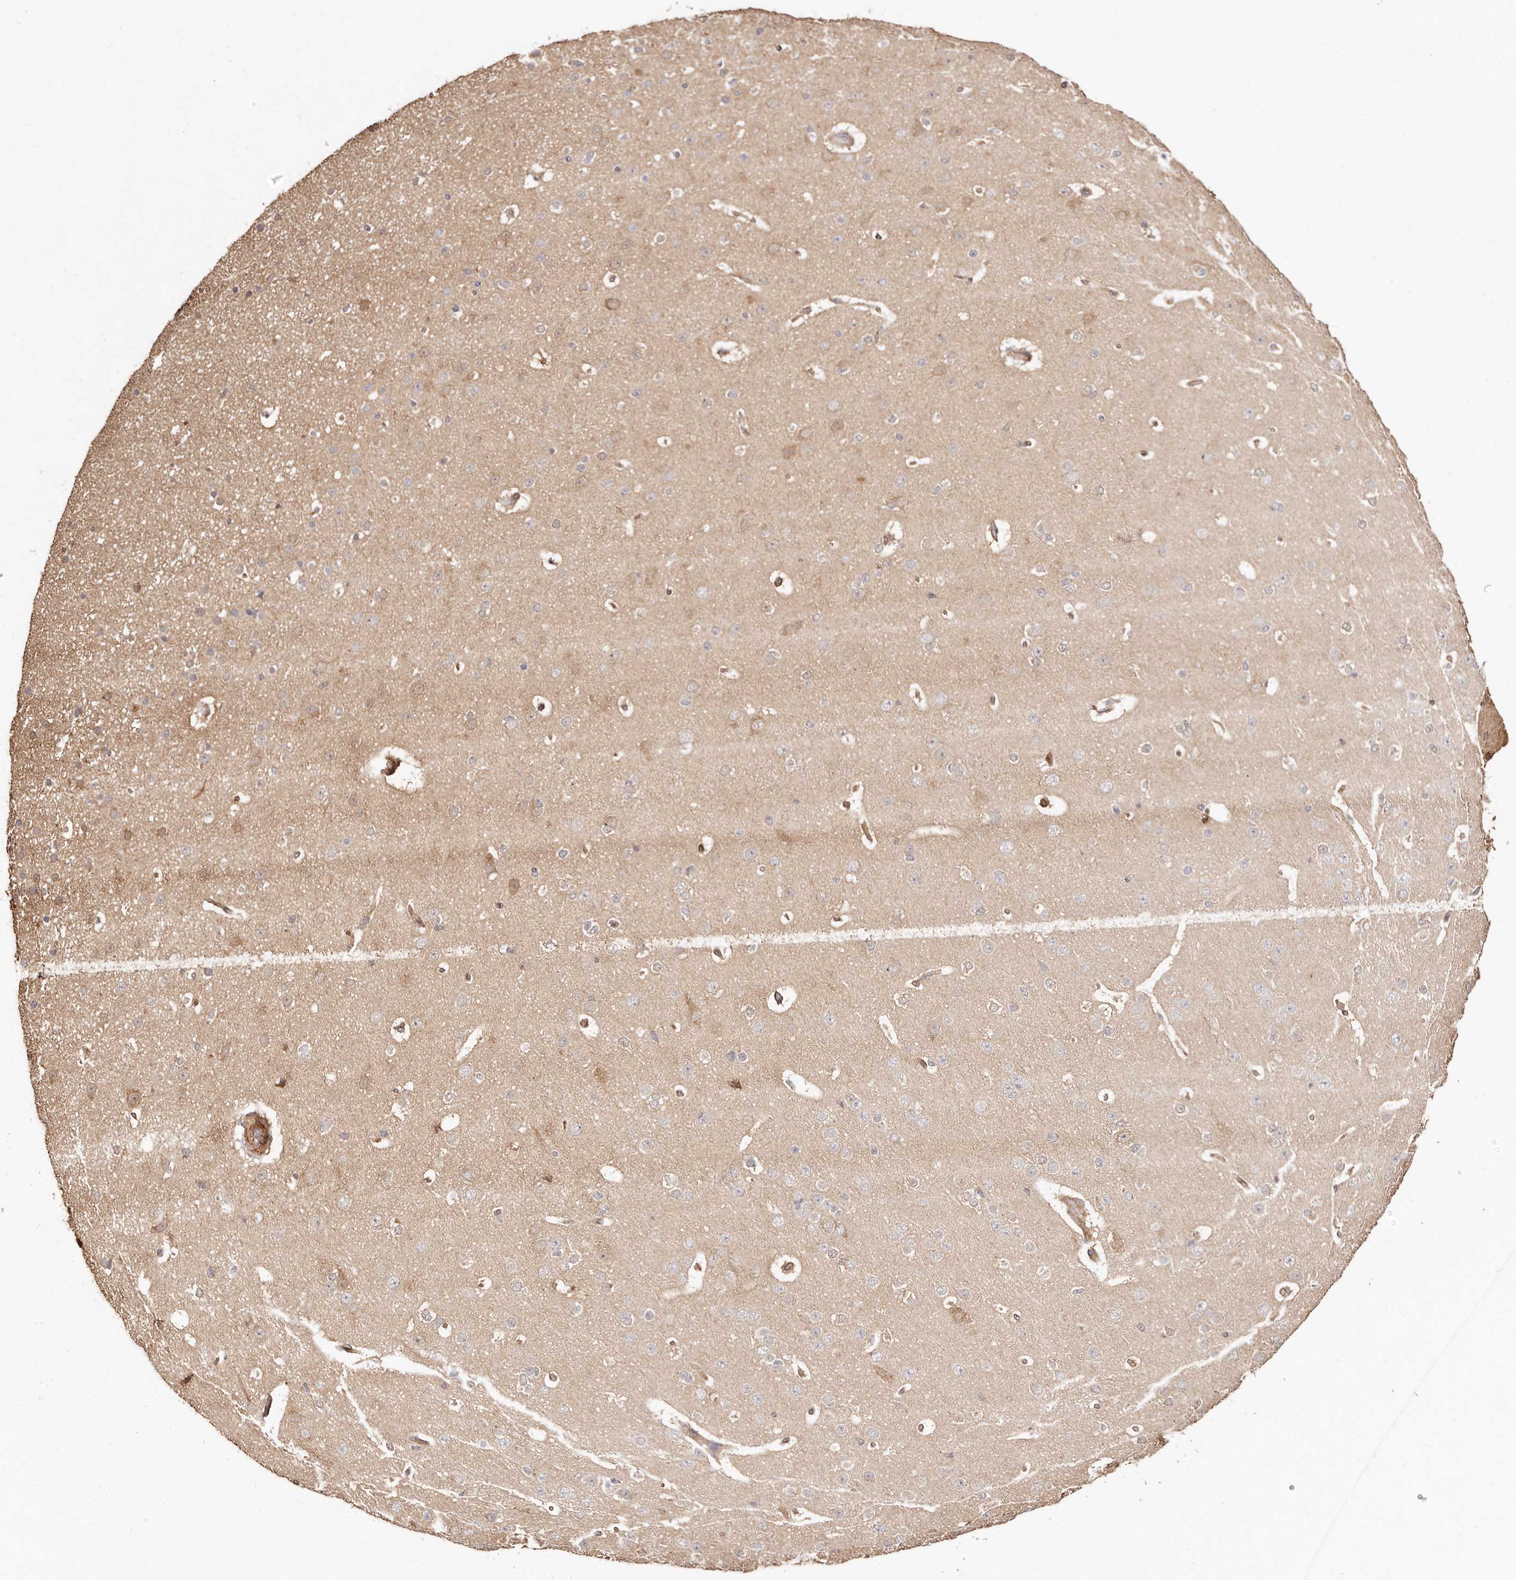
{"staining": {"intensity": "weak", "quantity": ">75%", "location": "cytoplasmic/membranous"}, "tissue": "cerebral cortex", "cell_type": "Endothelial cells", "image_type": "normal", "snomed": [{"axis": "morphology", "description": "Normal tissue, NOS"}, {"axis": "morphology", "description": "Developmental malformation"}, {"axis": "topography", "description": "Cerebral cortex"}], "caption": "About >75% of endothelial cells in unremarkable cerebral cortex reveal weak cytoplasmic/membranous protein staining as visualized by brown immunohistochemical staining.", "gene": "MAPK1", "patient": {"sex": "female", "age": 30}}